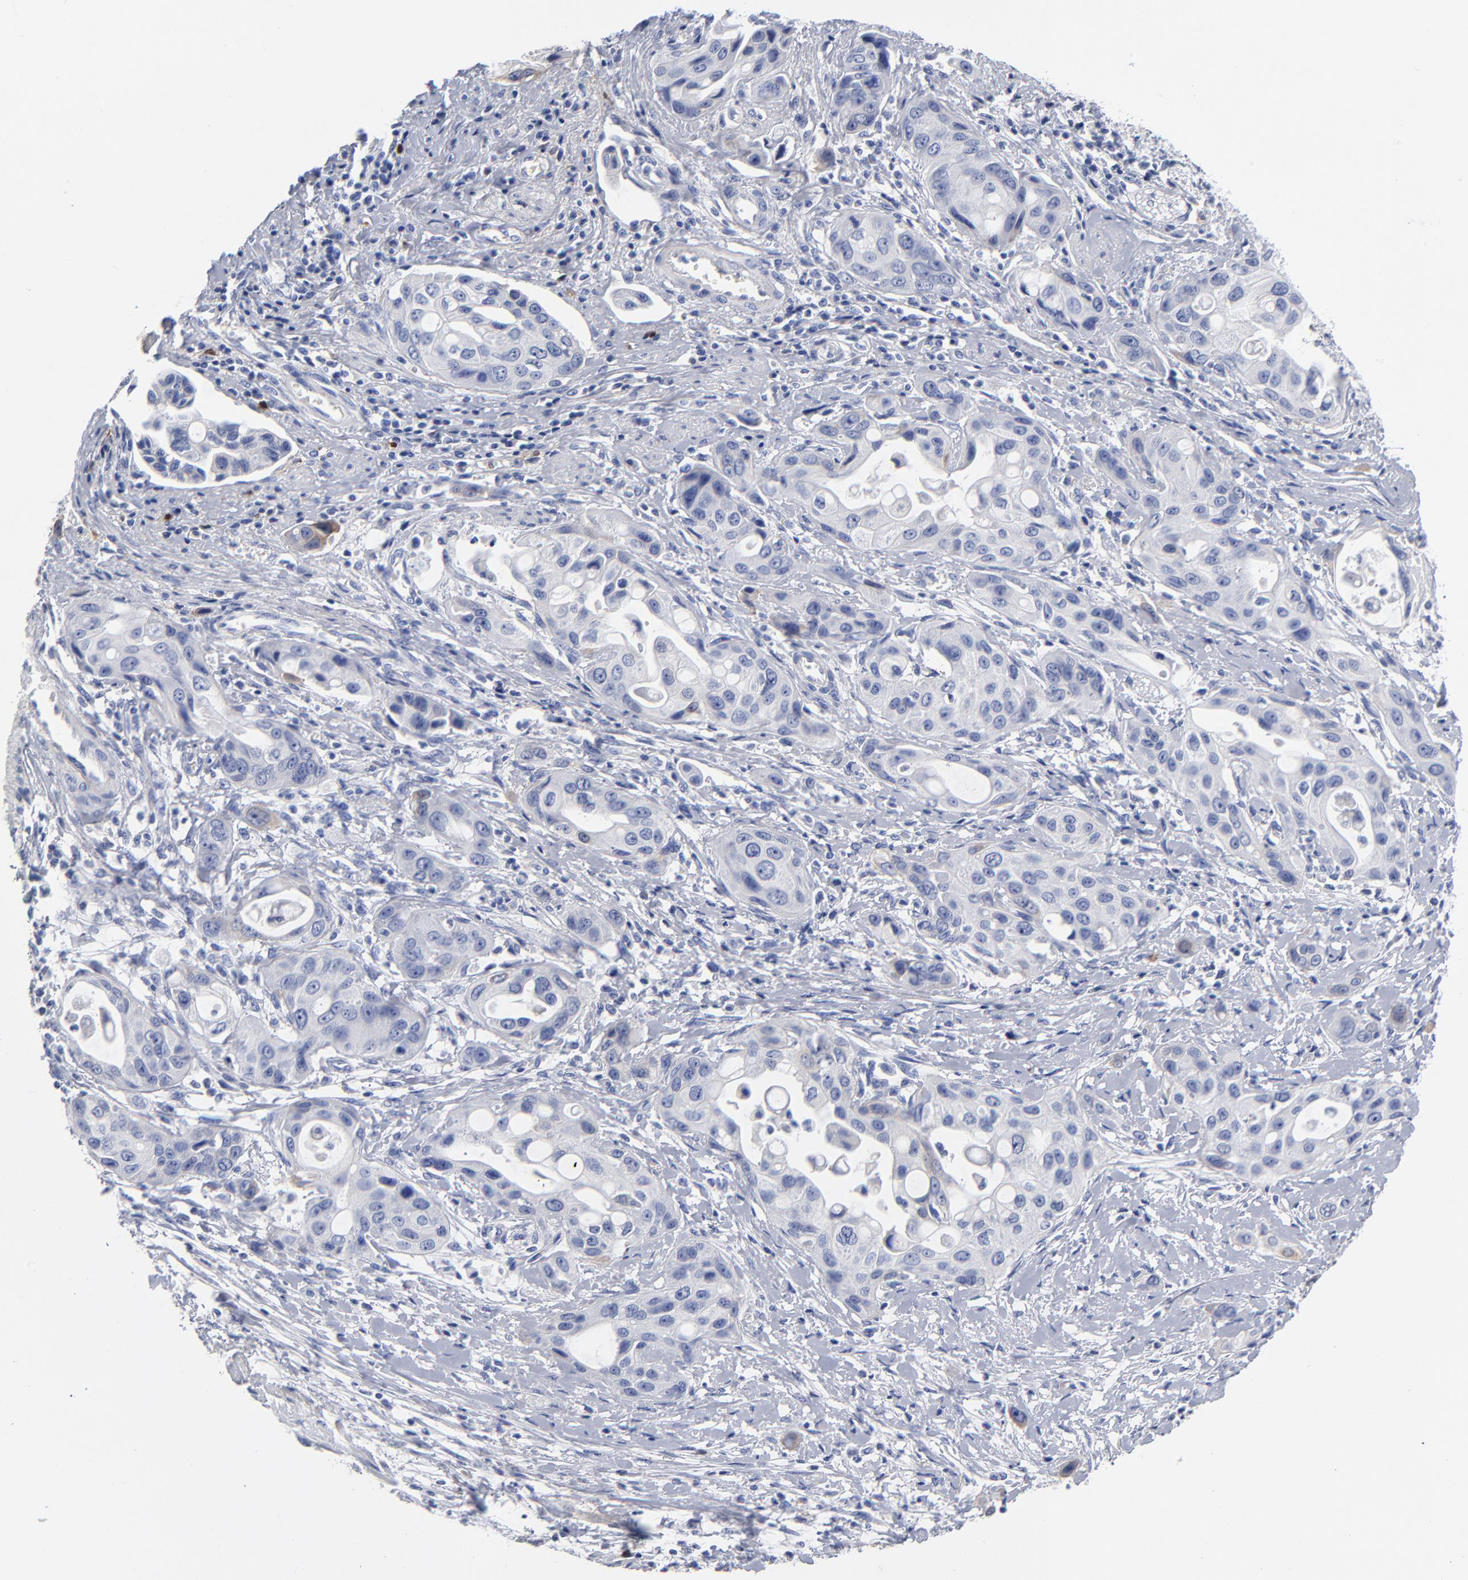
{"staining": {"intensity": "negative", "quantity": "none", "location": "none"}, "tissue": "pancreatic cancer", "cell_type": "Tumor cells", "image_type": "cancer", "snomed": [{"axis": "morphology", "description": "Adenocarcinoma, NOS"}, {"axis": "topography", "description": "Pancreas"}], "caption": "Immunohistochemical staining of human adenocarcinoma (pancreatic) demonstrates no significant expression in tumor cells.", "gene": "PTP4A1", "patient": {"sex": "female", "age": 60}}